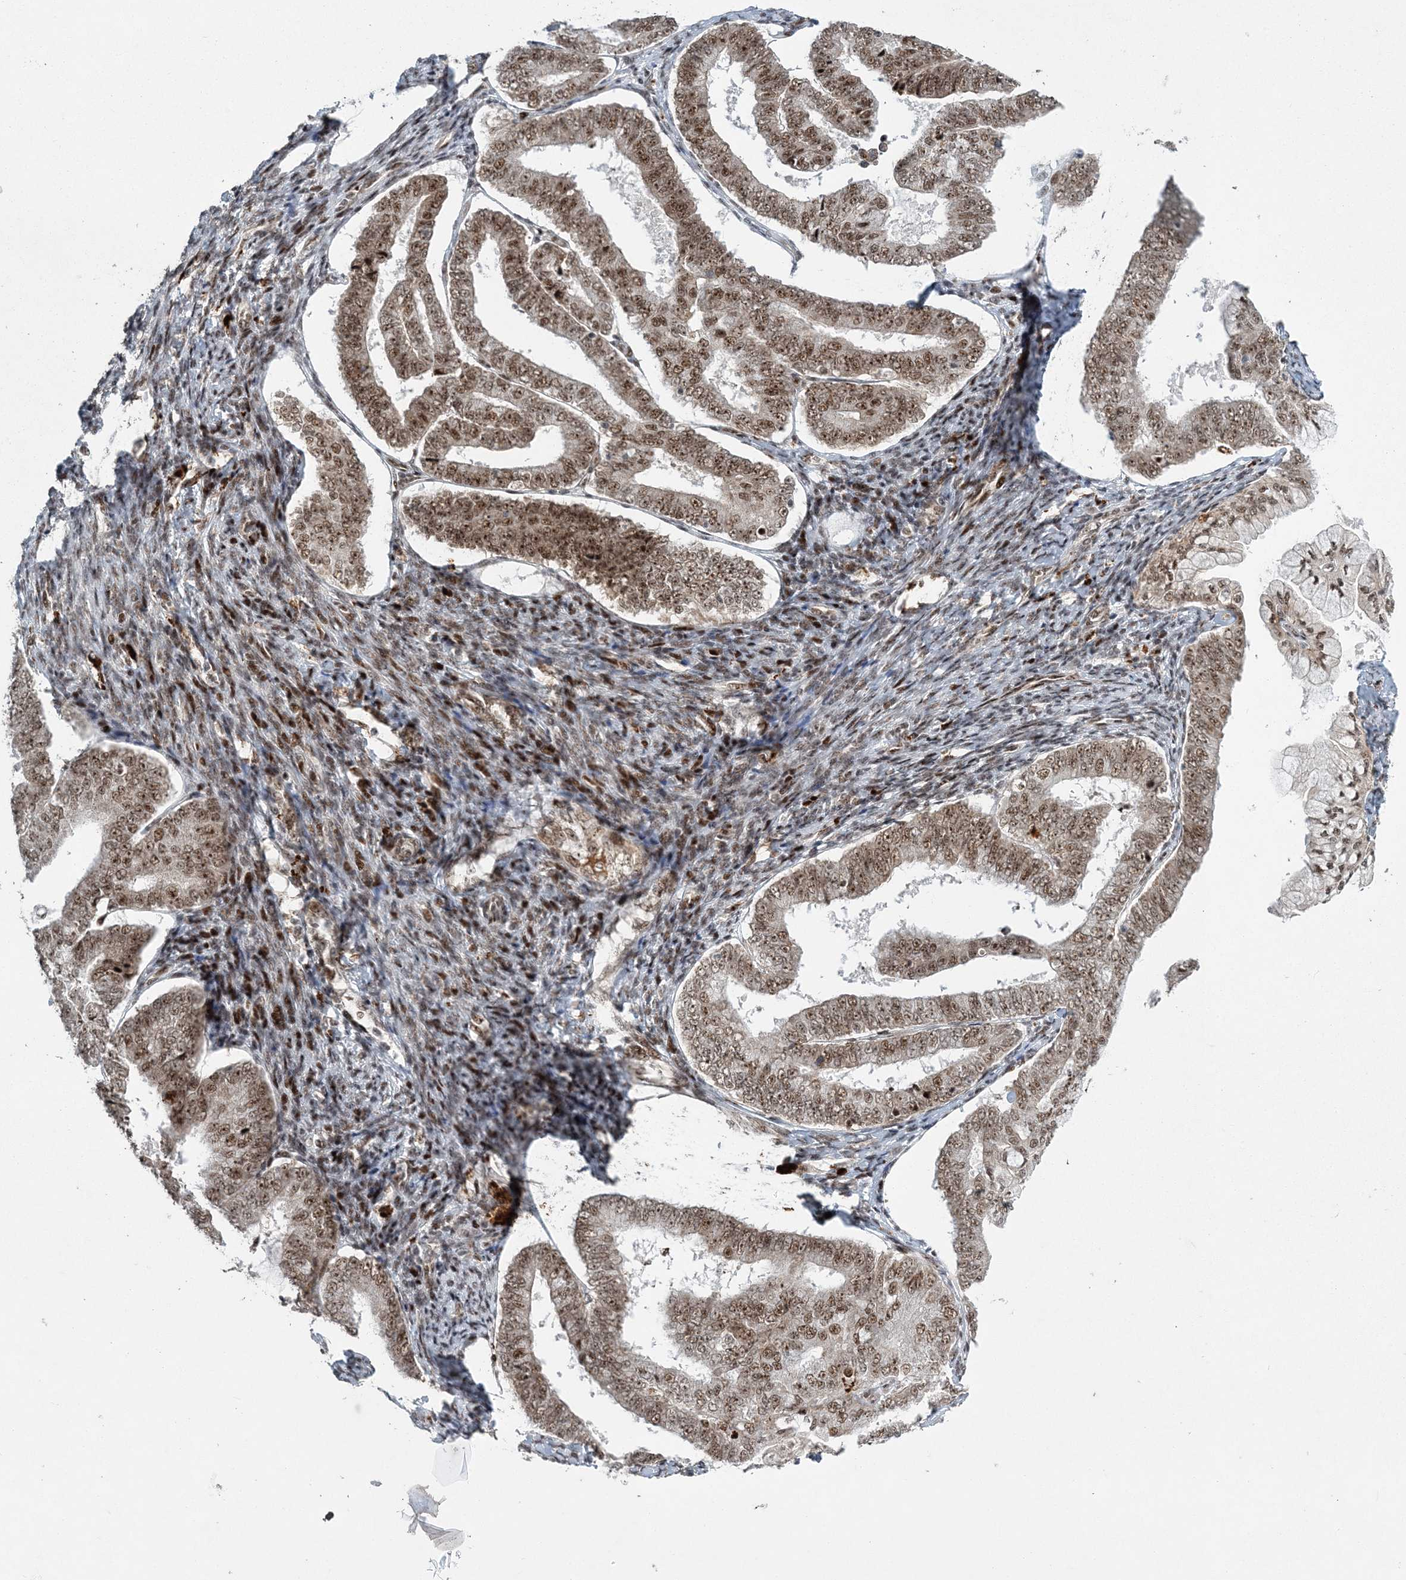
{"staining": {"intensity": "moderate", "quantity": ">75%", "location": "nuclear"}, "tissue": "endometrial cancer", "cell_type": "Tumor cells", "image_type": "cancer", "snomed": [{"axis": "morphology", "description": "Adenocarcinoma, NOS"}, {"axis": "topography", "description": "Endometrium"}], "caption": "Protein expression by IHC exhibits moderate nuclear staining in about >75% of tumor cells in endometrial cancer.", "gene": "CWC22", "patient": {"sex": "female", "age": 63}}